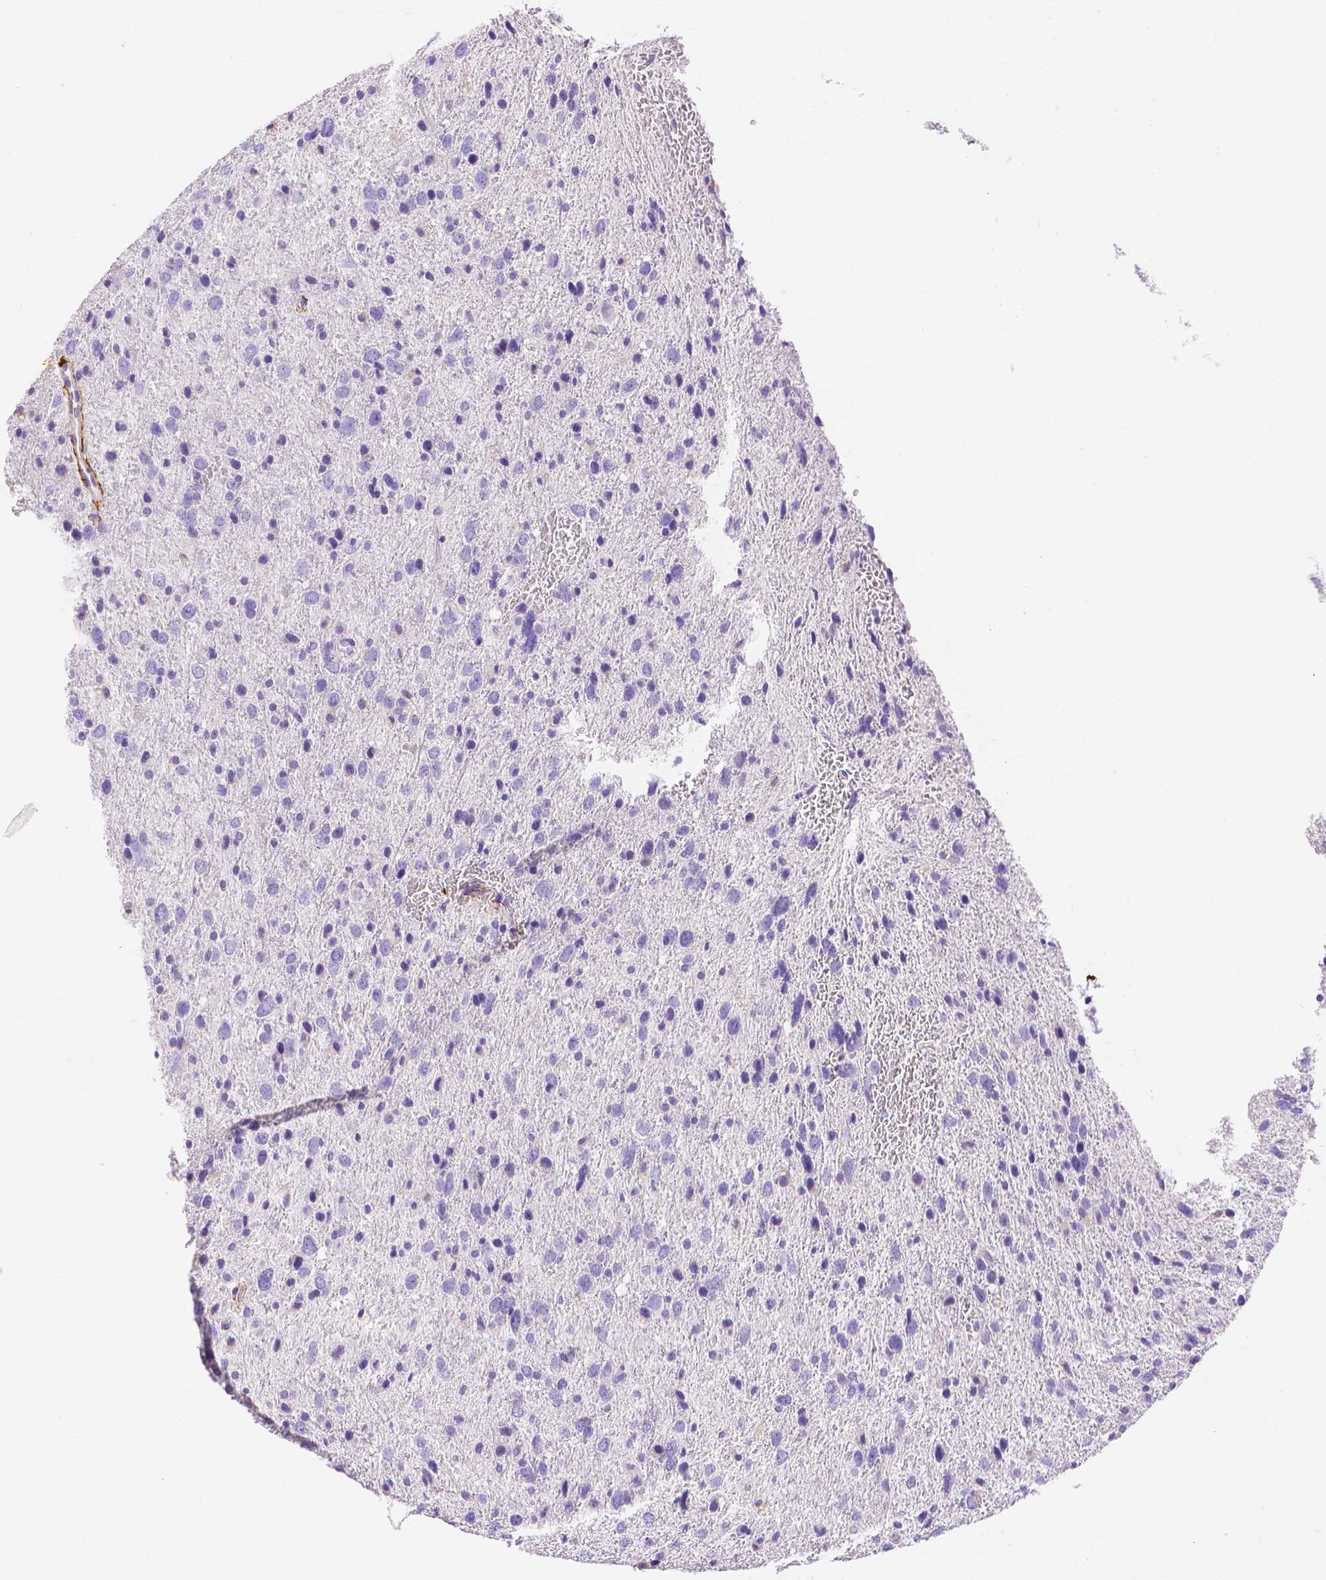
{"staining": {"intensity": "negative", "quantity": "none", "location": "none"}, "tissue": "glioma", "cell_type": "Tumor cells", "image_type": "cancer", "snomed": [{"axis": "morphology", "description": "Glioma, malignant, Low grade"}, {"axis": "topography", "description": "Brain"}], "caption": "This is a histopathology image of immunohistochemistry staining of malignant glioma (low-grade), which shows no expression in tumor cells. Nuclei are stained in blue.", "gene": "FBN1", "patient": {"sex": "female", "age": 55}}